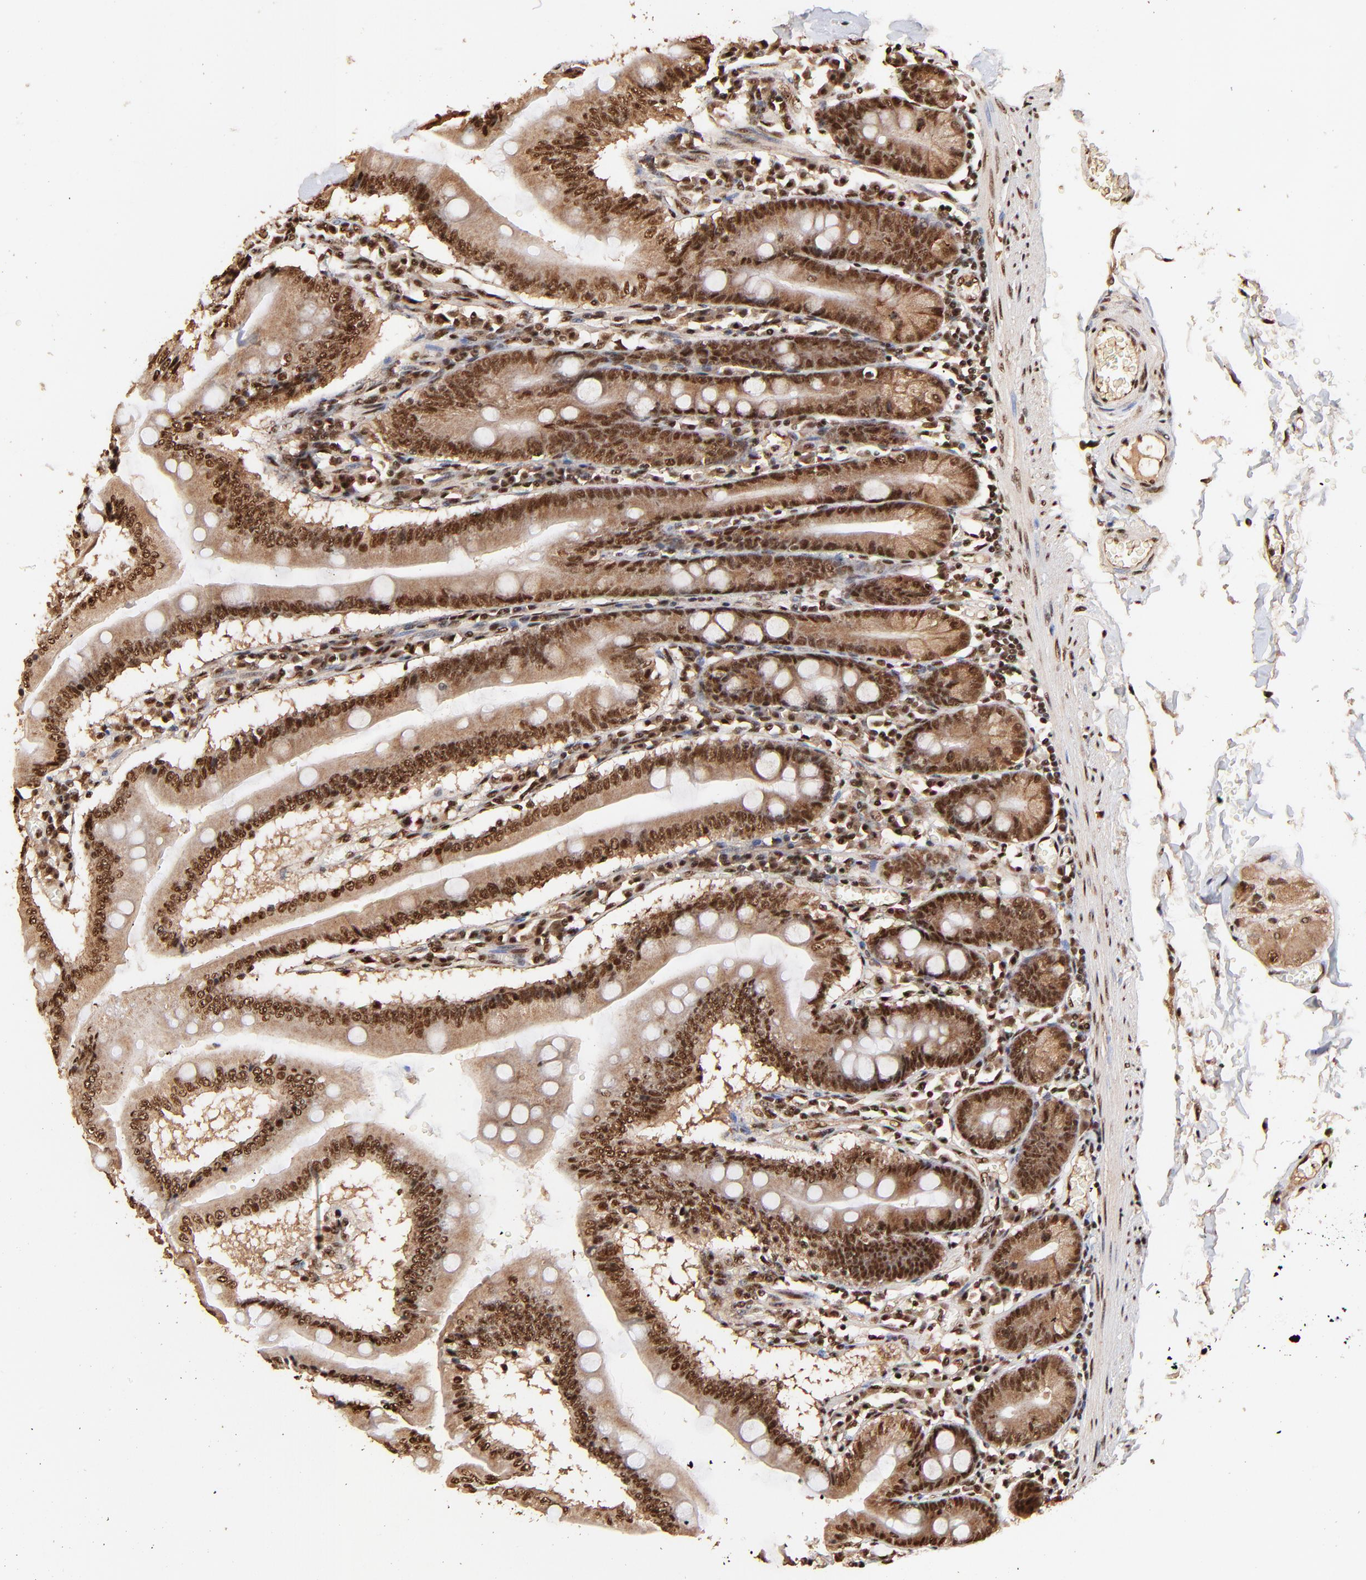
{"staining": {"intensity": "strong", "quantity": ">75%", "location": "cytoplasmic/membranous,nuclear"}, "tissue": "small intestine", "cell_type": "Glandular cells", "image_type": "normal", "snomed": [{"axis": "morphology", "description": "Normal tissue, NOS"}, {"axis": "topography", "description": "Small intestine"}], "caption": "Small intestine stained with DAB (3,3'-diaminobenzidine) immunohistochemistry exhibits high levels of strong cytoplasmic/membranous,nuclear positivity in approximately >75% of glandular cells.", "gene": "MED12", "patient": {"sex": "male", "age": 71}}